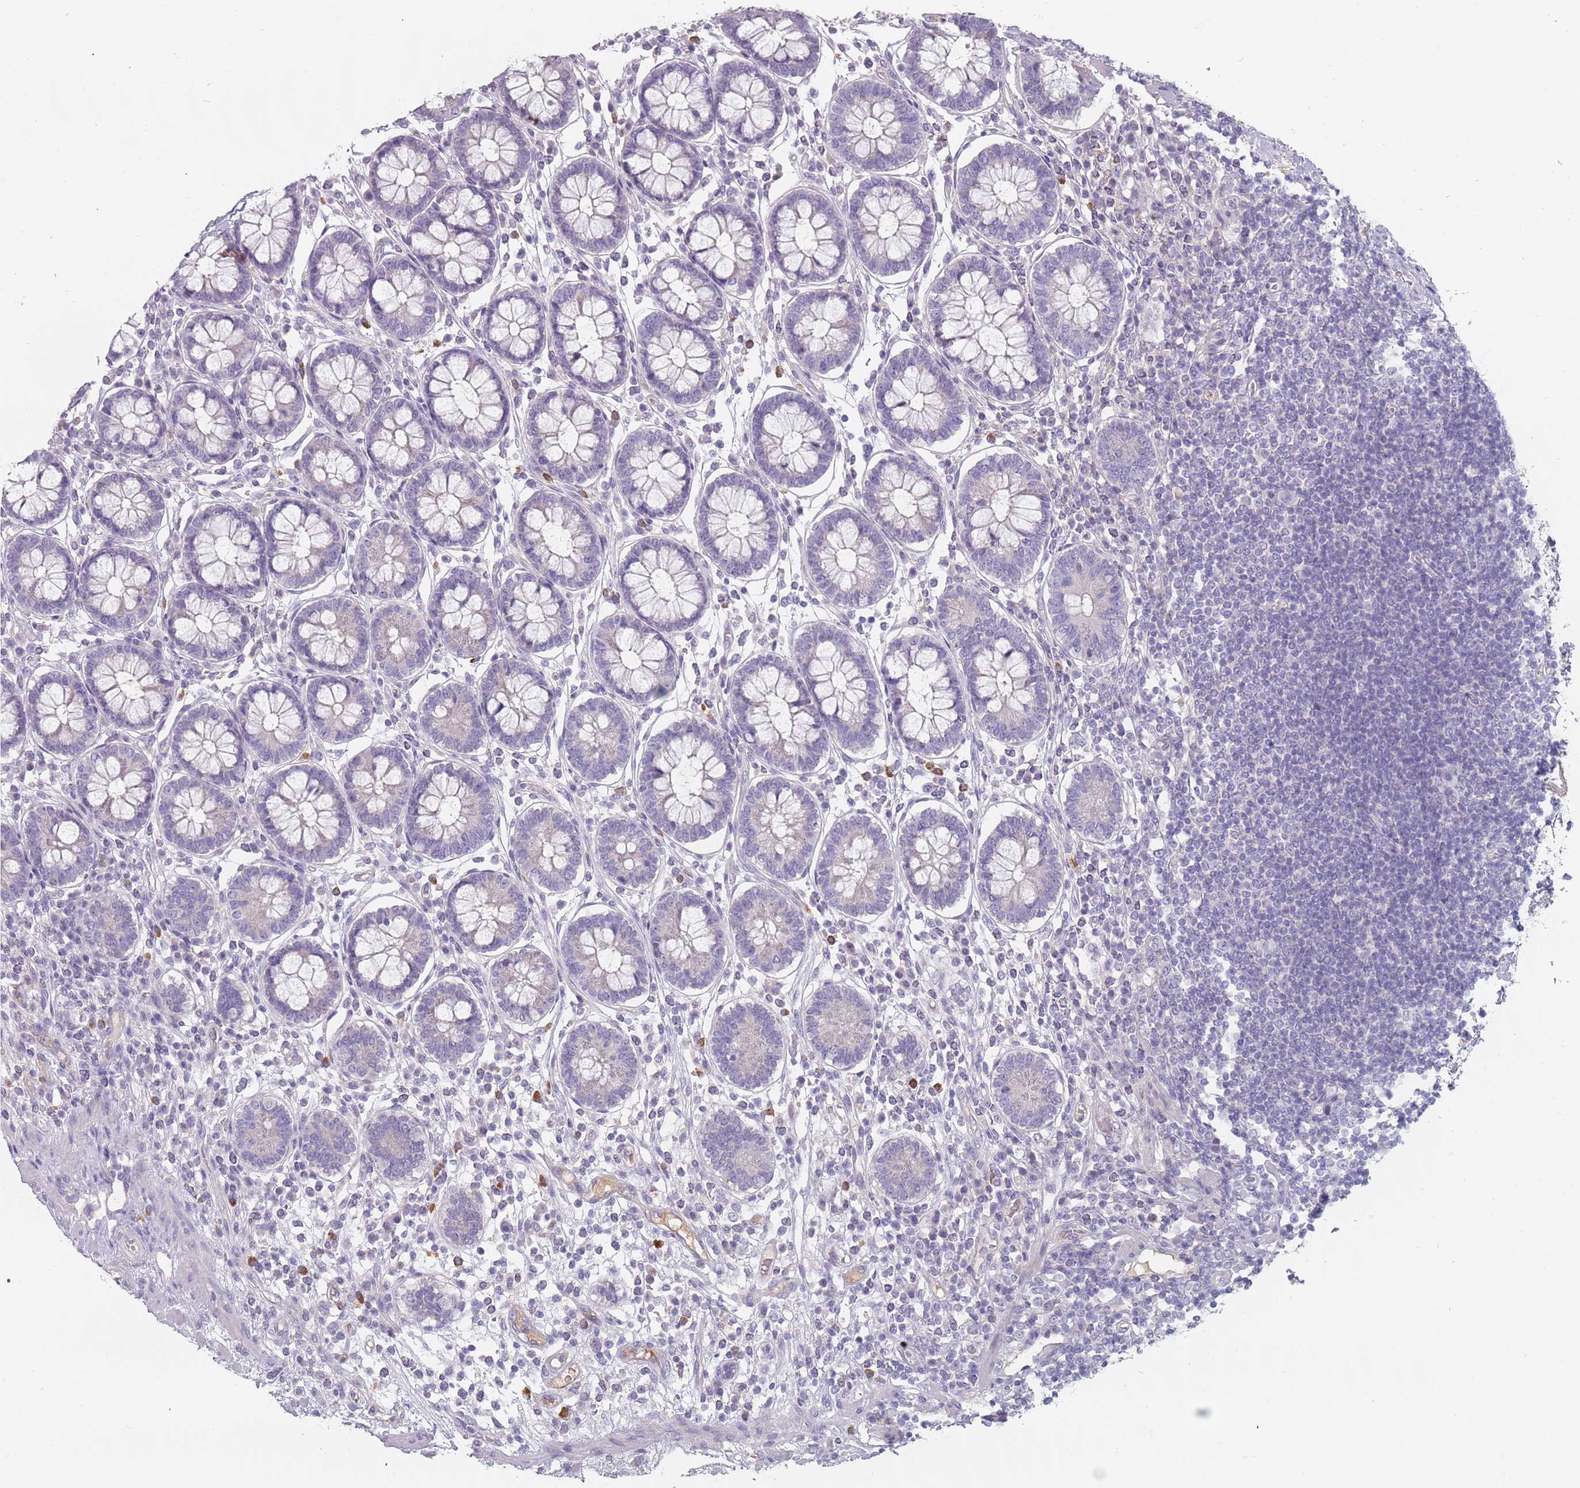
{"staining": {"intensity": "negative", "quantity": "none", "location": "none"}, "tissue": "colon", "cell_type": "Endothelial cells", "image_type": "normal", "snomed": [{"axis": "morphology", "description": "Normal tissue, NOS"}, {"axis": "topography", "description": "Colon"}], "caption": "DAB (3,3'-diaminobenzidine) immunohistochemical staining of normal colon displays no significant expression in endothelial cells. The staining was performed using DAB to visualize the protein expression in brown, while the nuclei were stained in blue with hematoxylin (Magnification: 20x).", "gene": "DDX4", "patient": {"sex": "female", "age": 79}}